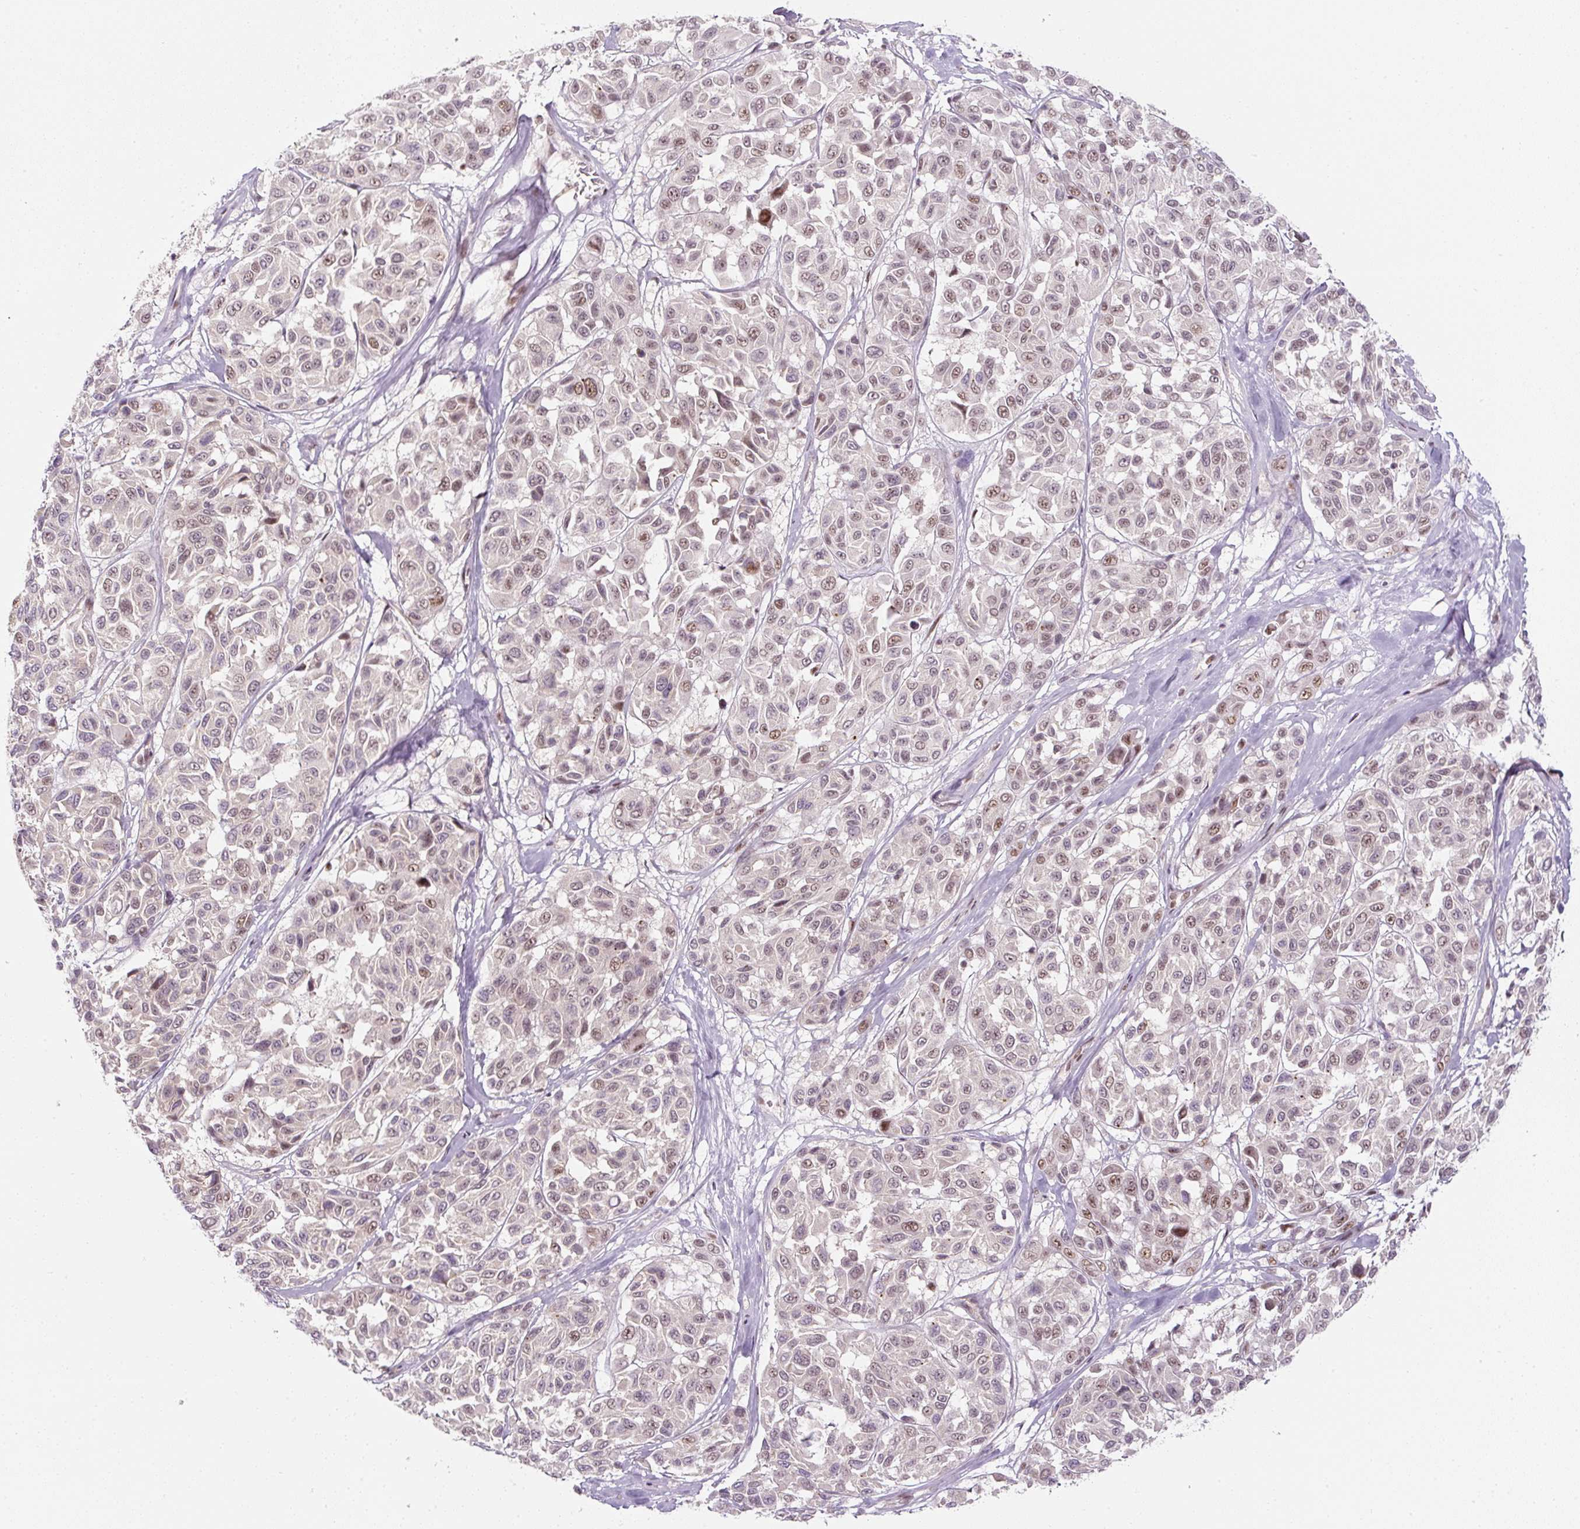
{"staining": {"intensity": "weak", "quantity": ">75%", "location": "nuclear"}, "tissue": "melanoma", "cell_type": "Tumor cells", "image_type": "cancer", "snomed": [{"axis": "morphology", "description": "Malignant melanoma, NOS"}, {"axis": "topography", "description": "Skin"}], "caption": "Immunohistochemistry (DAB (3,3'-diaminobenzidine)) staining of malignant melanoma exhibits weak nuclear protein staining in approximately >75% of tumor cells.", "gene": "U2AF2", "patient": {"sex": "female", "age": 66}}